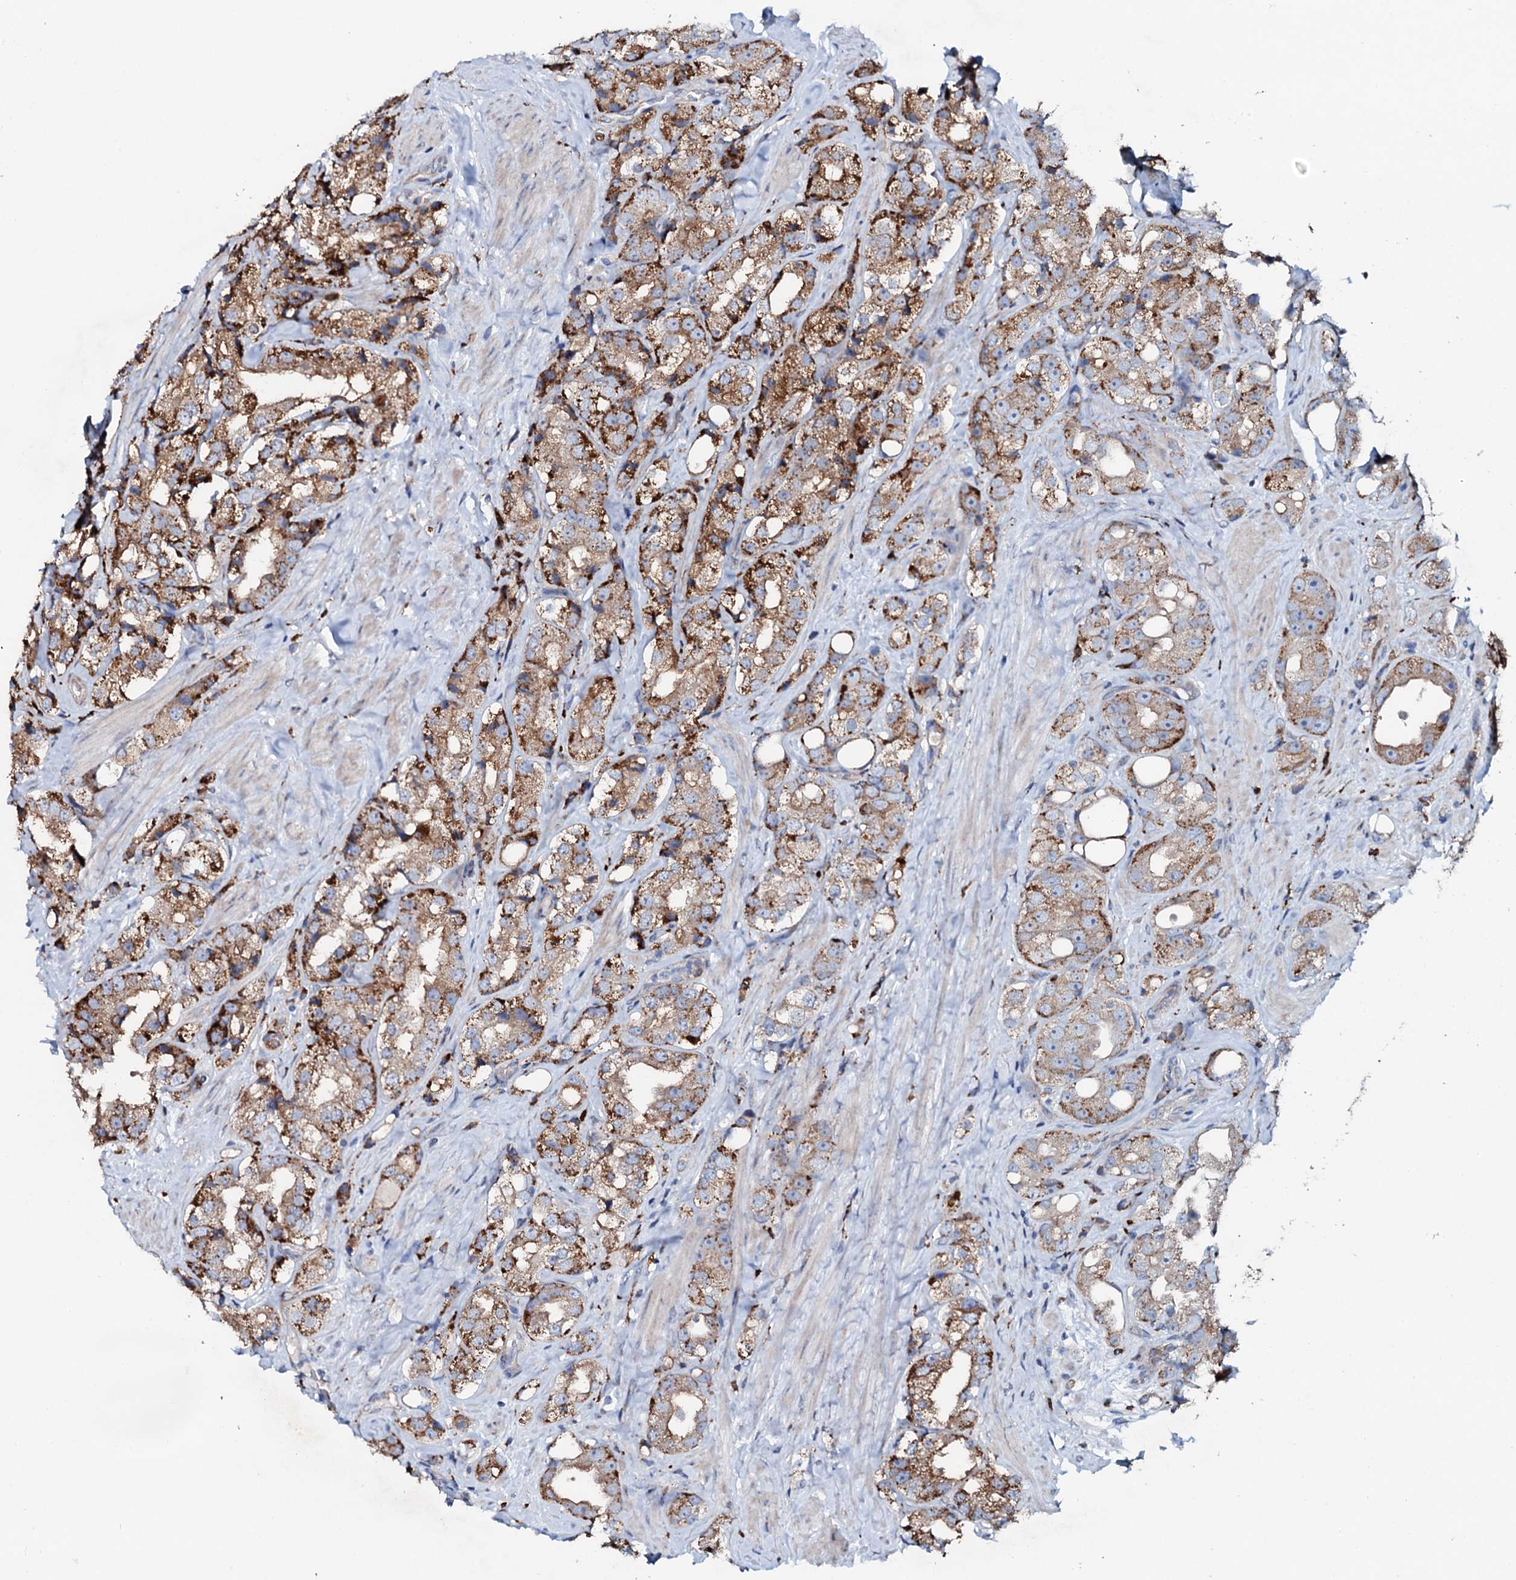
{"staining": {"intensity": "moderate", "quantity": ">75%", "location": "cytoplasmic/membranous"}, "tissue": "prostate cancer", "cell_type": "Tumor cells", "image_type": "cancer", "snomed": [{"axis": "morphology", "description": "Adenocarcinoma, NOS"}, {"axis": "topography", "description": "Prostate"}], "caption": "Human prostate cancer (adenocarcinoma) stained with a brown dye demonstrates moderate cytoplasmic/membranous positive expression in approximately >75% of tumor cells.", "gene": "P2RX4", "patient": {"sex": "male", "age": 79}}